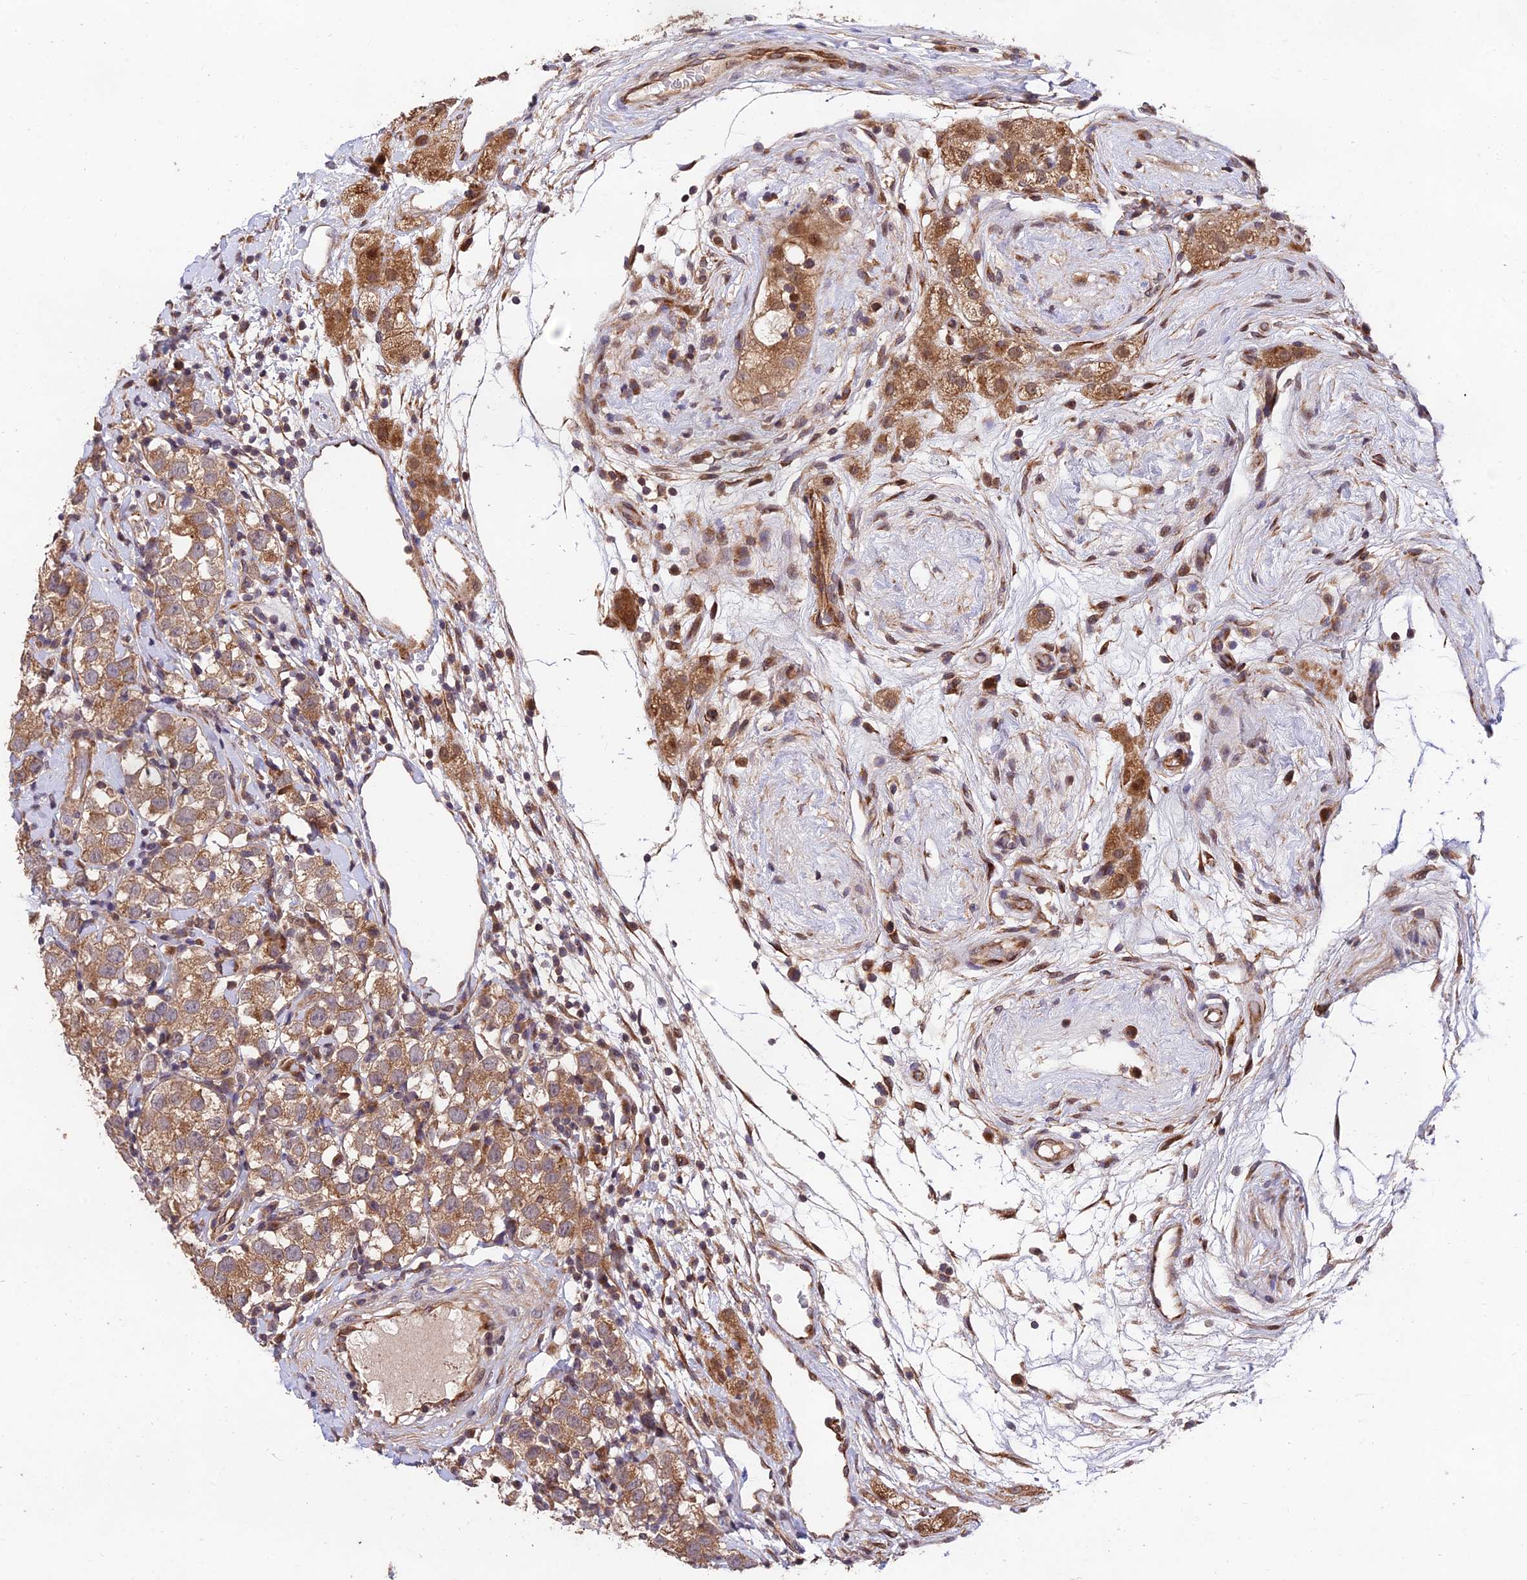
{"staining": {"intensity": "moderate", "quantity": ">75%", "location": "cytoplasmic/membranous"}, "tissue": "testis cancer", "cell_type": "Tumor cells", "image_type": "cancer", "snomed": [{"axis": "morphology", "description": "Seminoma, NOS"}, {"axis": "topography", "description": "Testis"}], "caption": "Human seminoma (testis) stained with a protein marker reveals moderate staining in tumor cells.", "gene": "MKKS", "patient": {"sex": "male", "age": 34}}